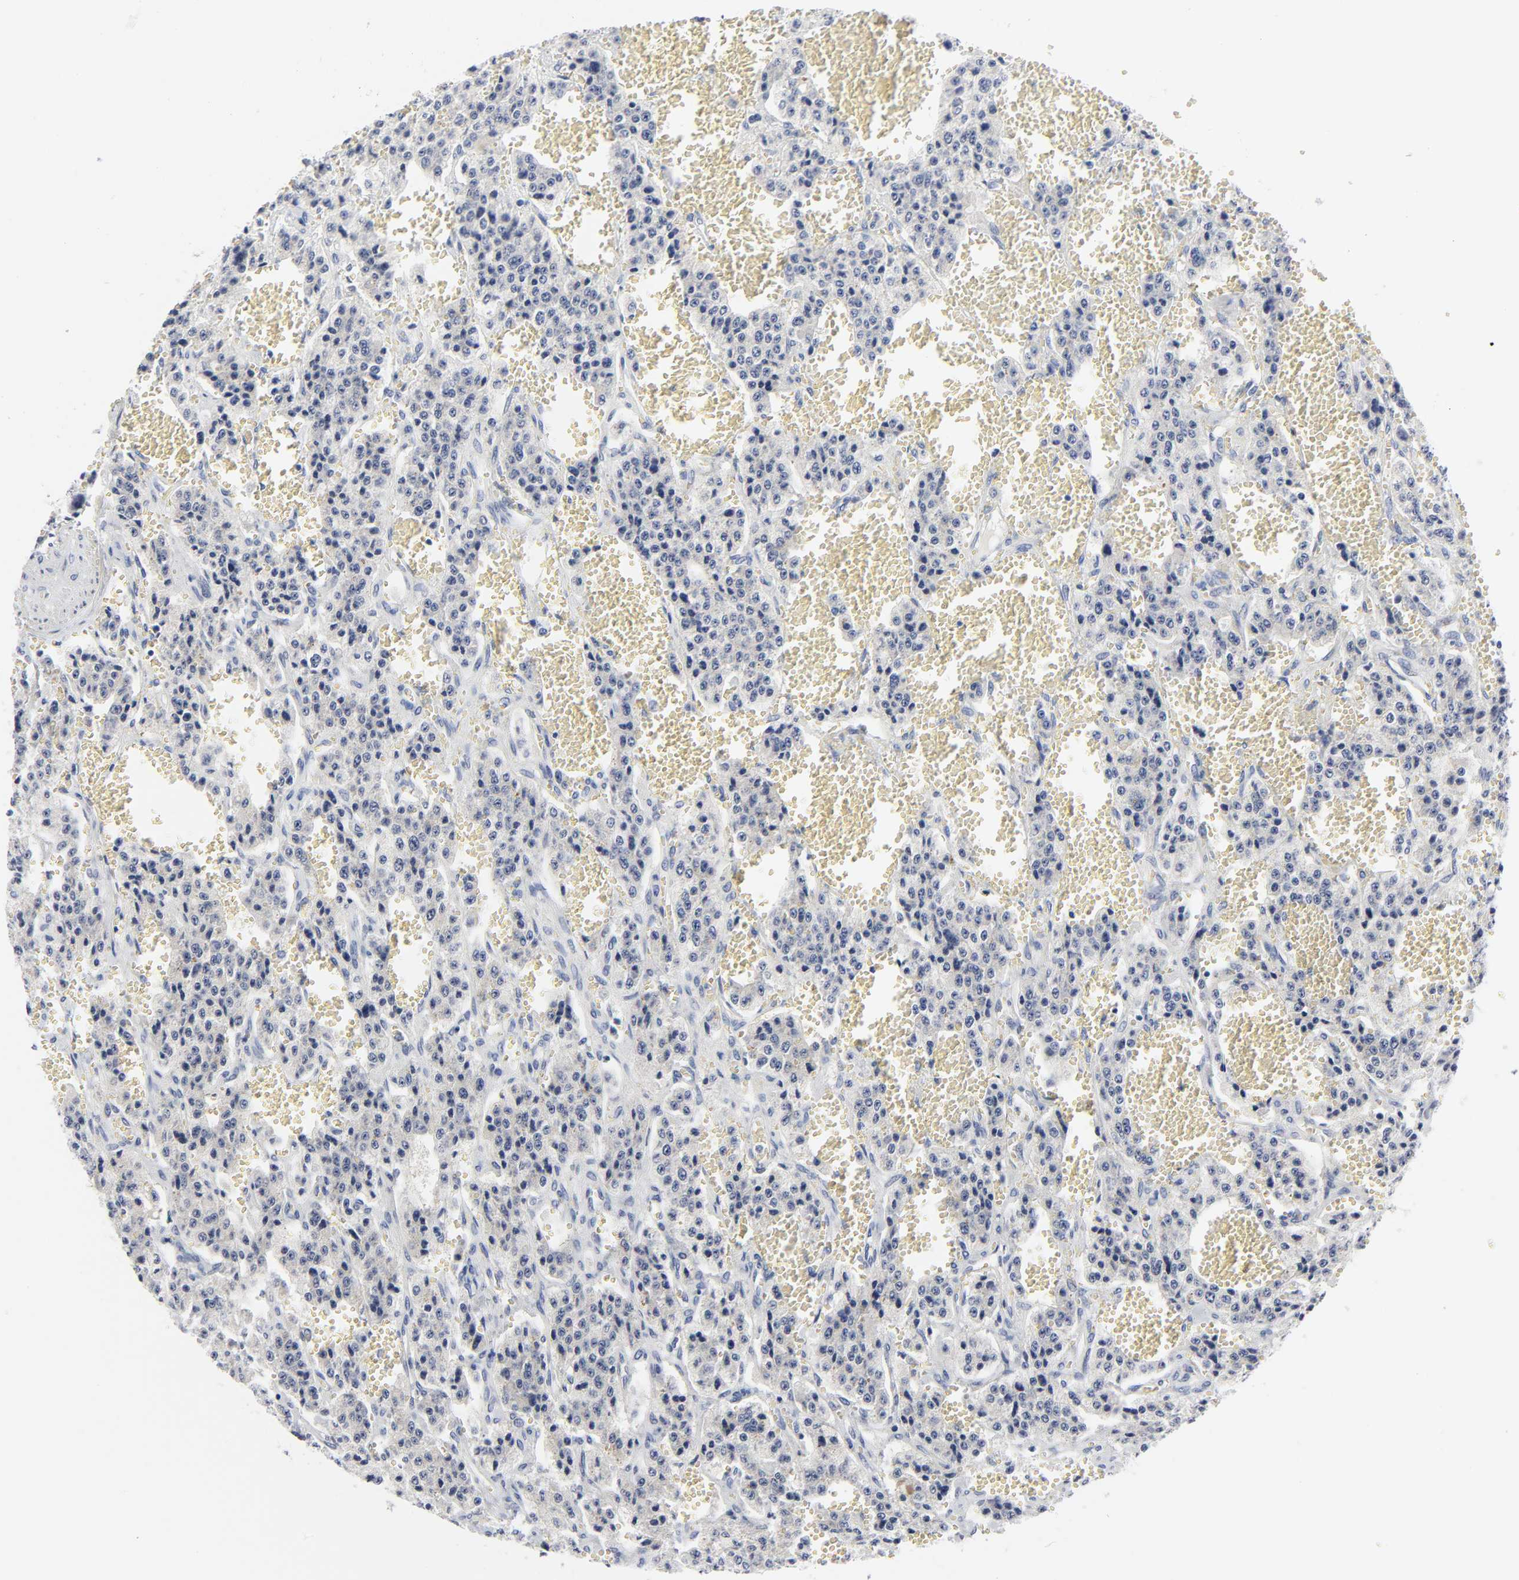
{"staining": {"intensity": "weak", "quantity": "25%-75%", "location": "cytoplasmic/membranous"}, "tissue": "carcinoid", "cell_type": "Tumor cells", "image_type": "cancer", "snomed": [{"axis": "morphology", "description": "Carcinoid, malignant, NOS"}, {"axis": "topography", "description": "Small intestine"}], "caption": "Immunohistochemical staining of malignant carcinoid demonstrates low levels of weak cytoplasmic/membranous positivity in about 25%-75% of tumor cells.", "gene": "CLEC4G", "patient": {"sex": "male", "age": 52}}